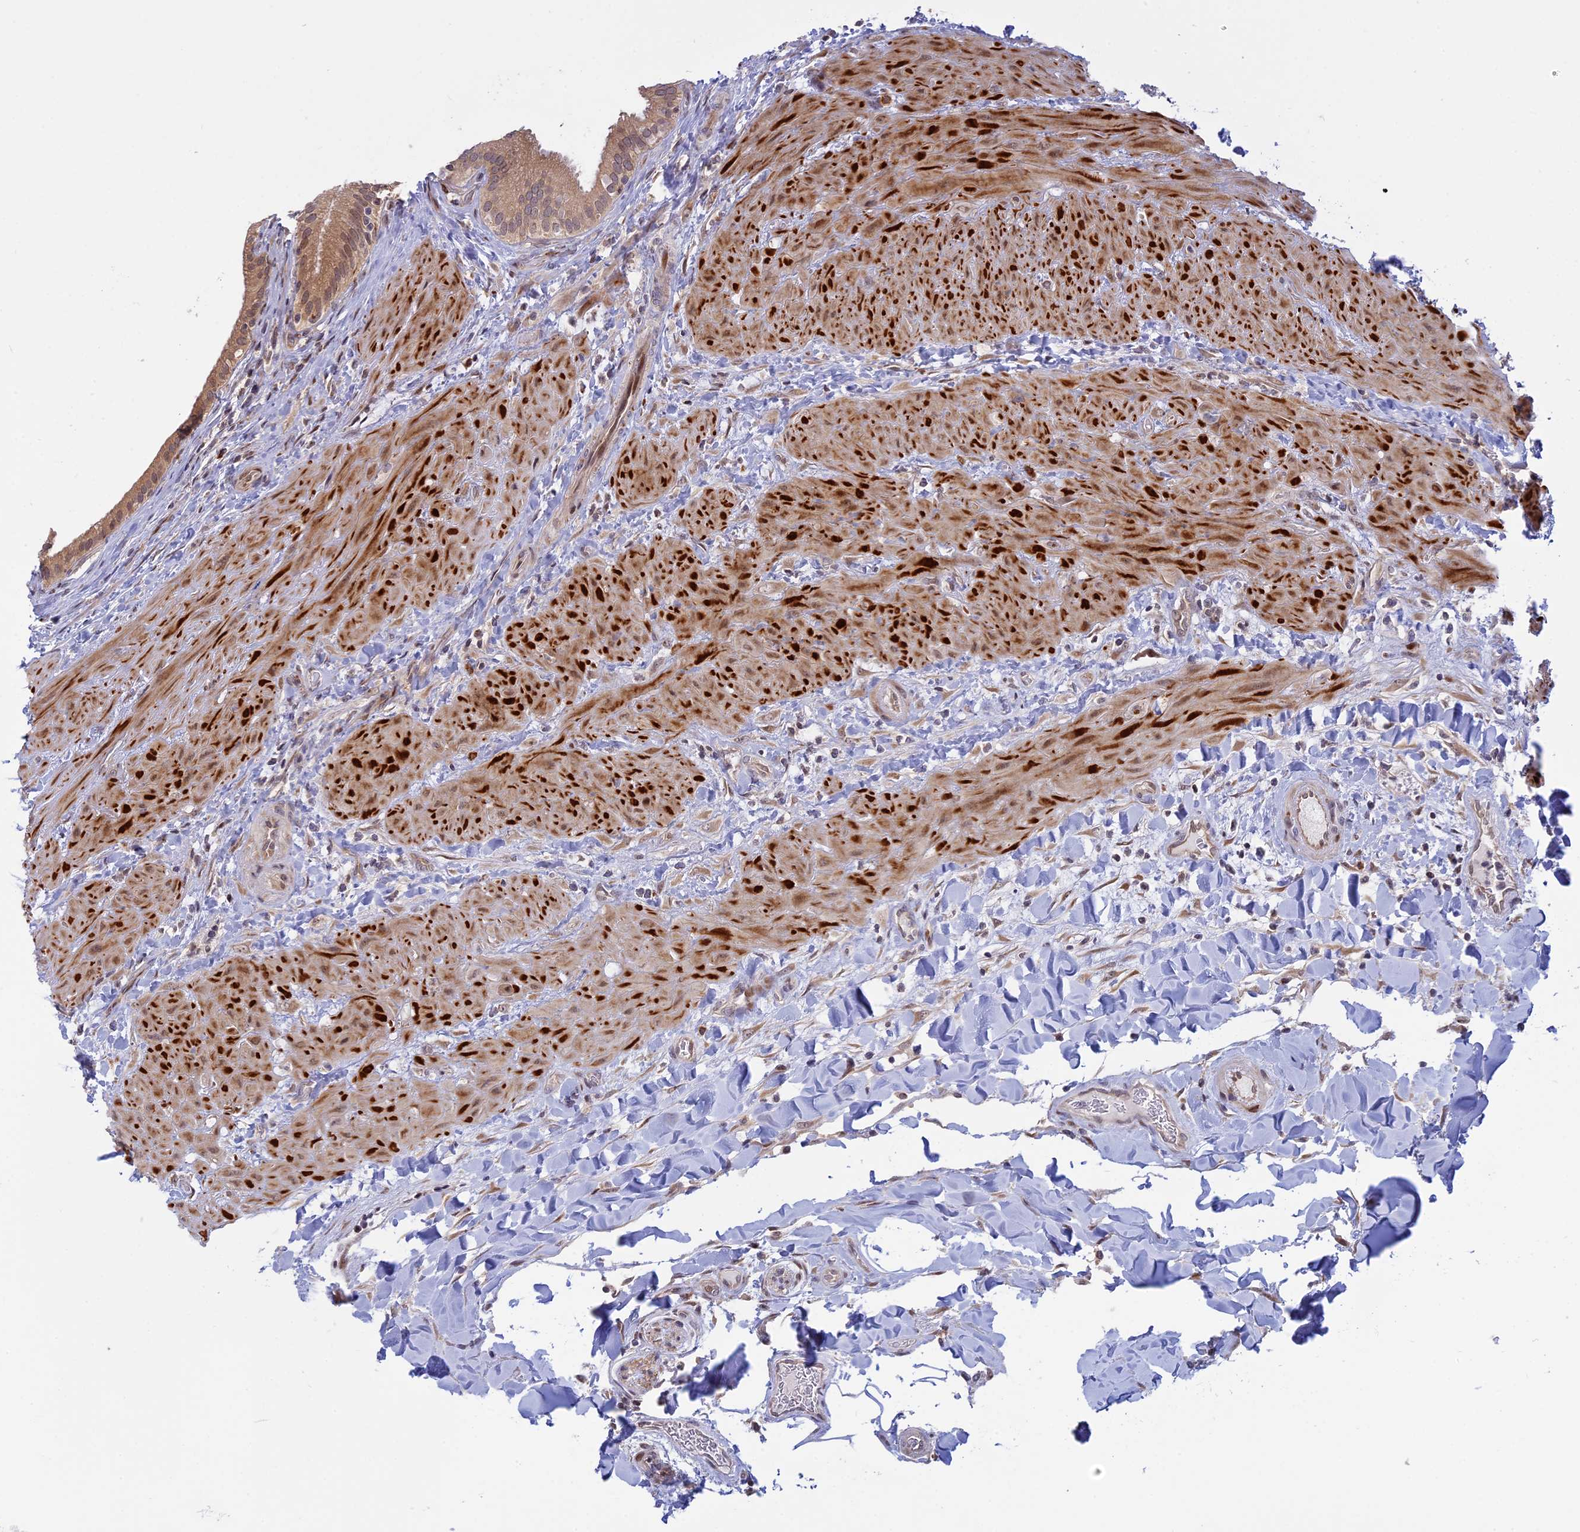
{"staining": {"intensity": "moderate", "quantity": ">75%", "location": "cytoplasmic/membranous"}, "tissue": "gallbladder", "cell_type": "Glandular cells", "image_type": "normal", "snomed": [{"axis": "morphology", "description": "Normal tissue, NOS"}, {"axis": "topography", "description": "Gallbladder"}], "caption": "Gallbladder stained with DAB immunohistochemistry demonstrates medium levels of moderate cytoplasmic/membranous positivity in approximately >75% of glandular cells. The staining was performed using DAB (3,3'-diaminobenzidine) to visualize the protein expression in brown, while the nuclei were stained in blue with hematoxylin (Magnification: 20x).", "gene": "GSKIP", "patient": {"sex": "male", "age": 24}}